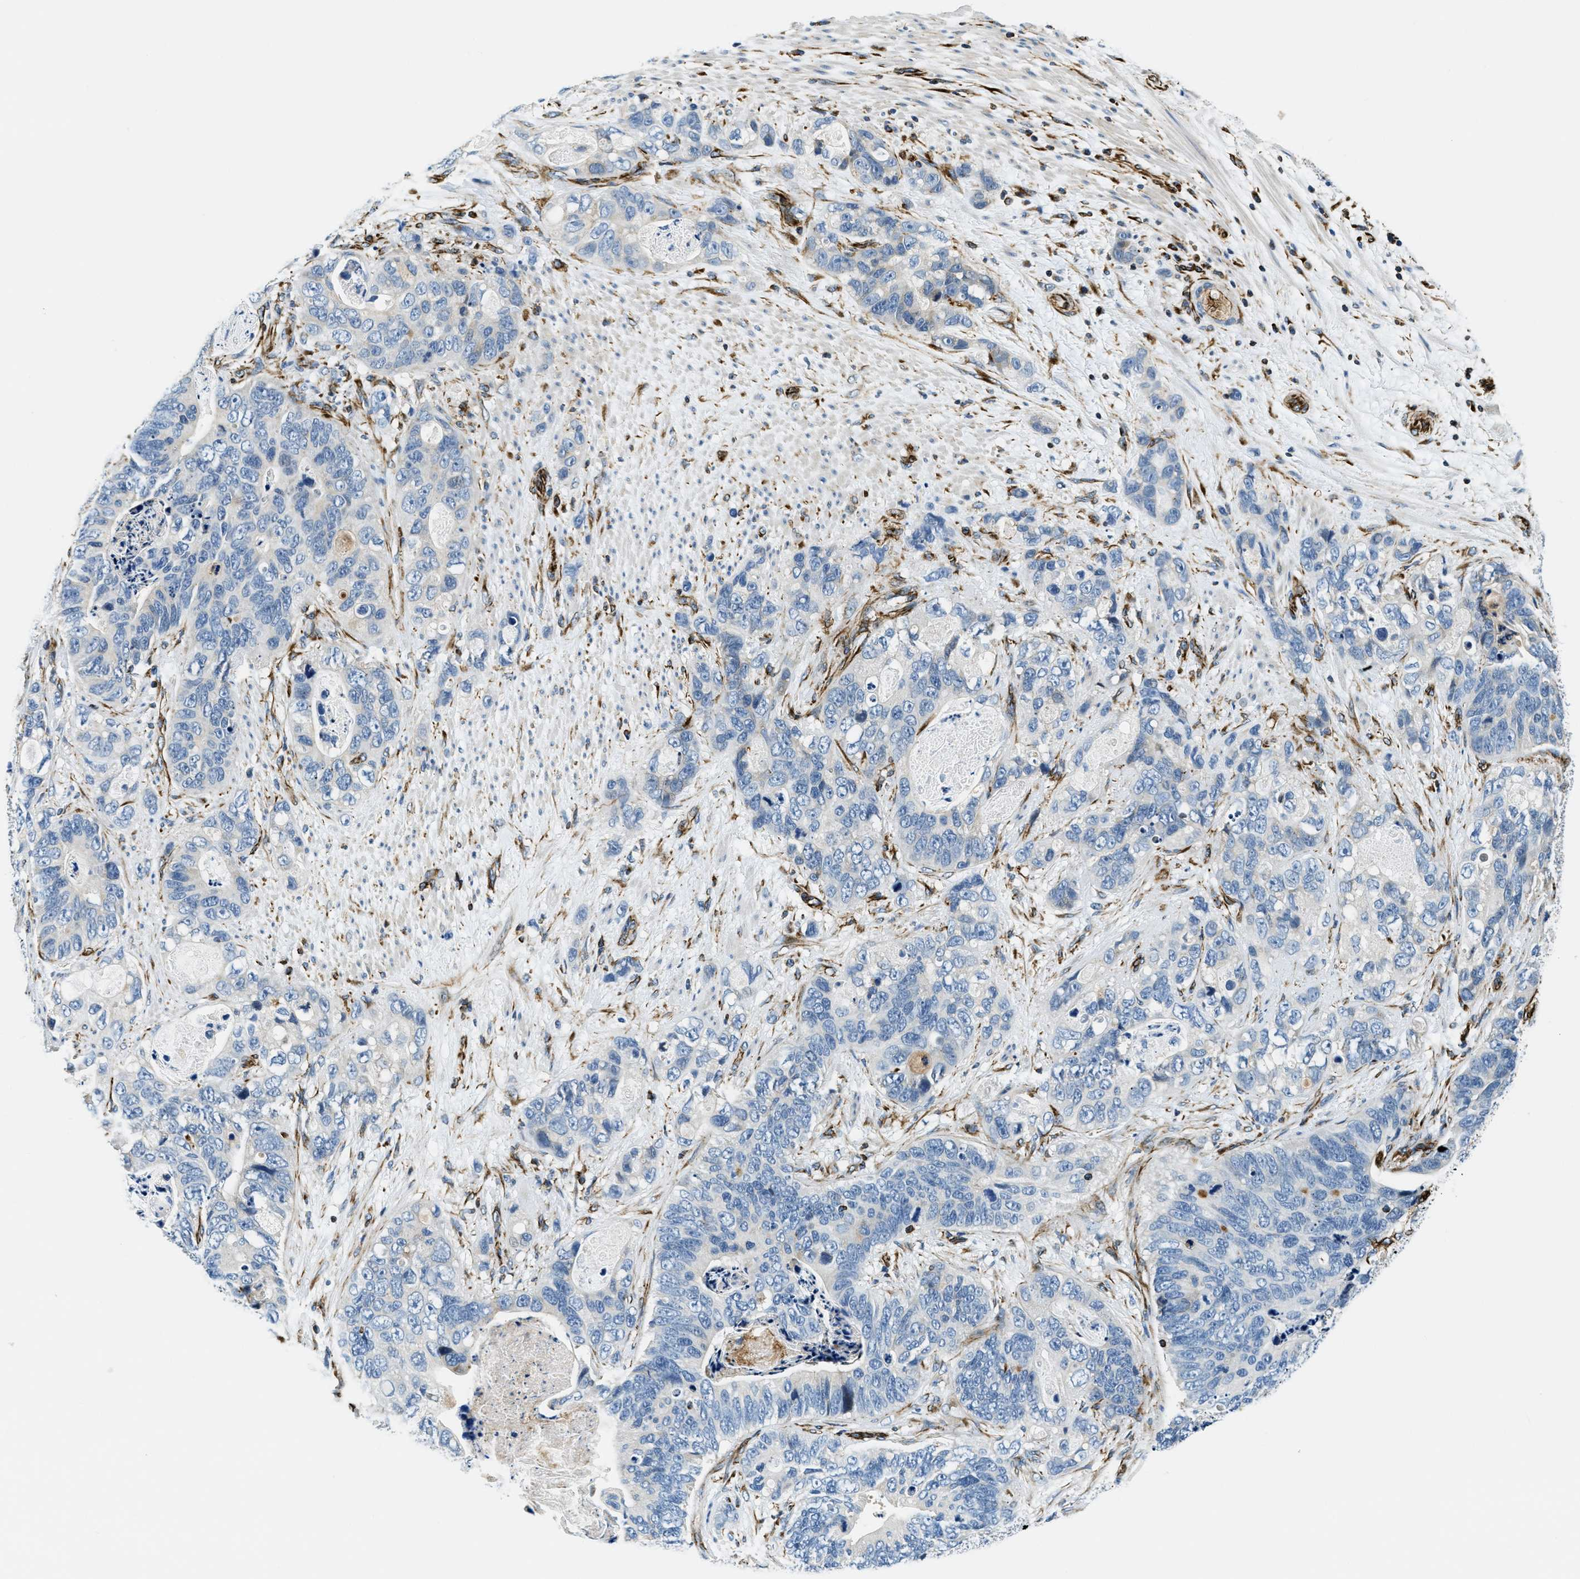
{"staining": {"intensity": "negative", "quantity": "none", "location": "none"}, "tissue": "stomach cancer", "cell_type": "Tumor cells", "image_type": "cancer", "snomed": [{"axis": "morphology", "description": "Normal tissue, NOS"}, {"axis": "morphology", "description": "Adenocarcinoma, NOS"}, {"axis": "topography", "description": "Stomach"}], "caption": "Immunohistochemistry photomicrograph of human stomach adenocarcinoma stained for a protein (brown), which demonstrates no staining in tumor cells.", "gene": "GNS", "patient": {"sex": "female", "age": 89}}